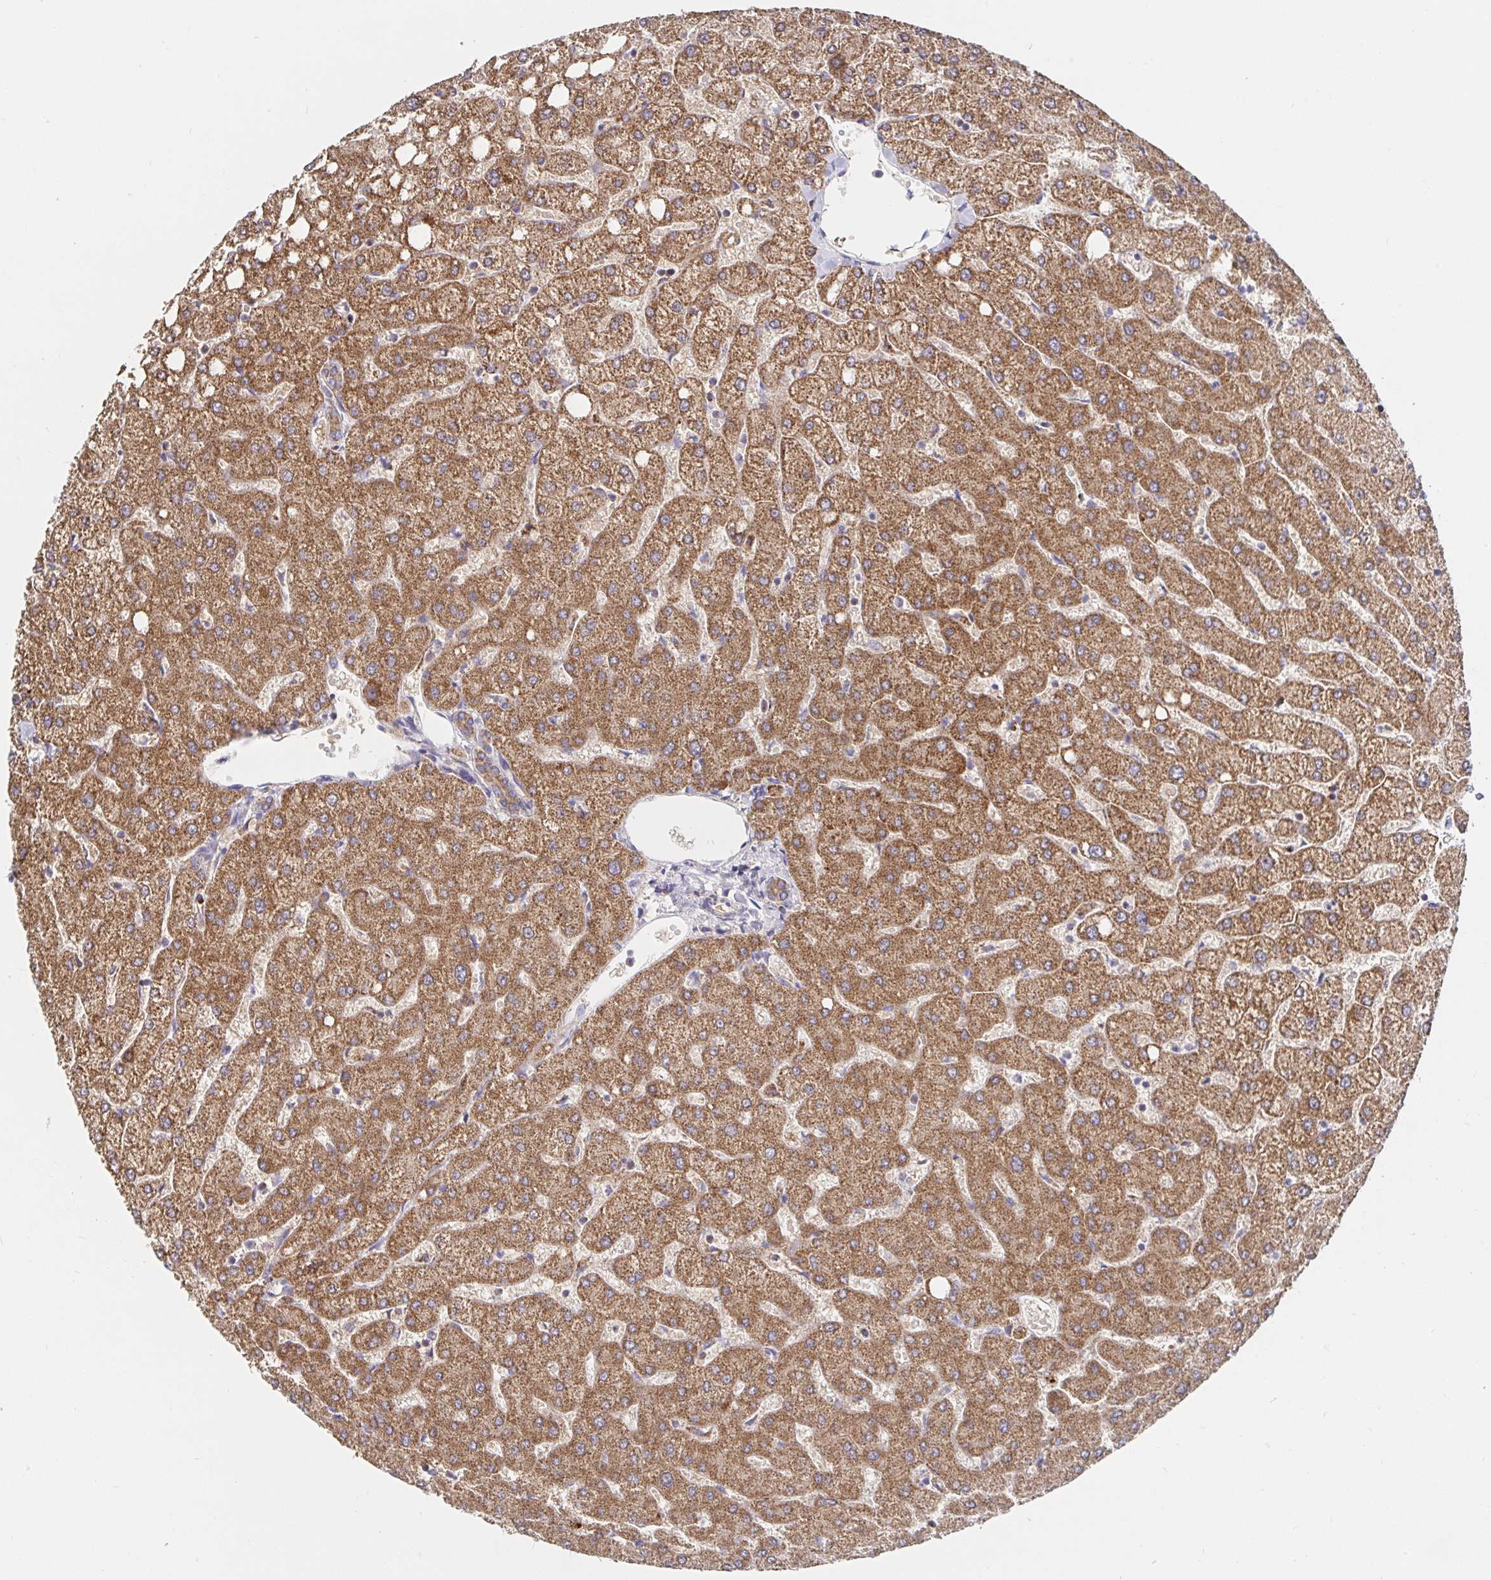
{"staining": {"intensity": "moderate", "quantity": ">75%", "location": "cytoplasmic/membranous"}, "tissue": "liver", "cell_type": "Cholangiocytes", "image_type": "normal", "snomed": [{"axis": "morphology", "description": "Normal tissue, NOS"}, {"axis": "topography", "description": "Liver"}], "caption": "The micrograph exhibits a brown stain indicating the presence of a protein in the cytoplasmic/membranous of cholangiocytes in liver.", "gene": "PRDX3", "patient": {"sex": "female", "age": 54}}